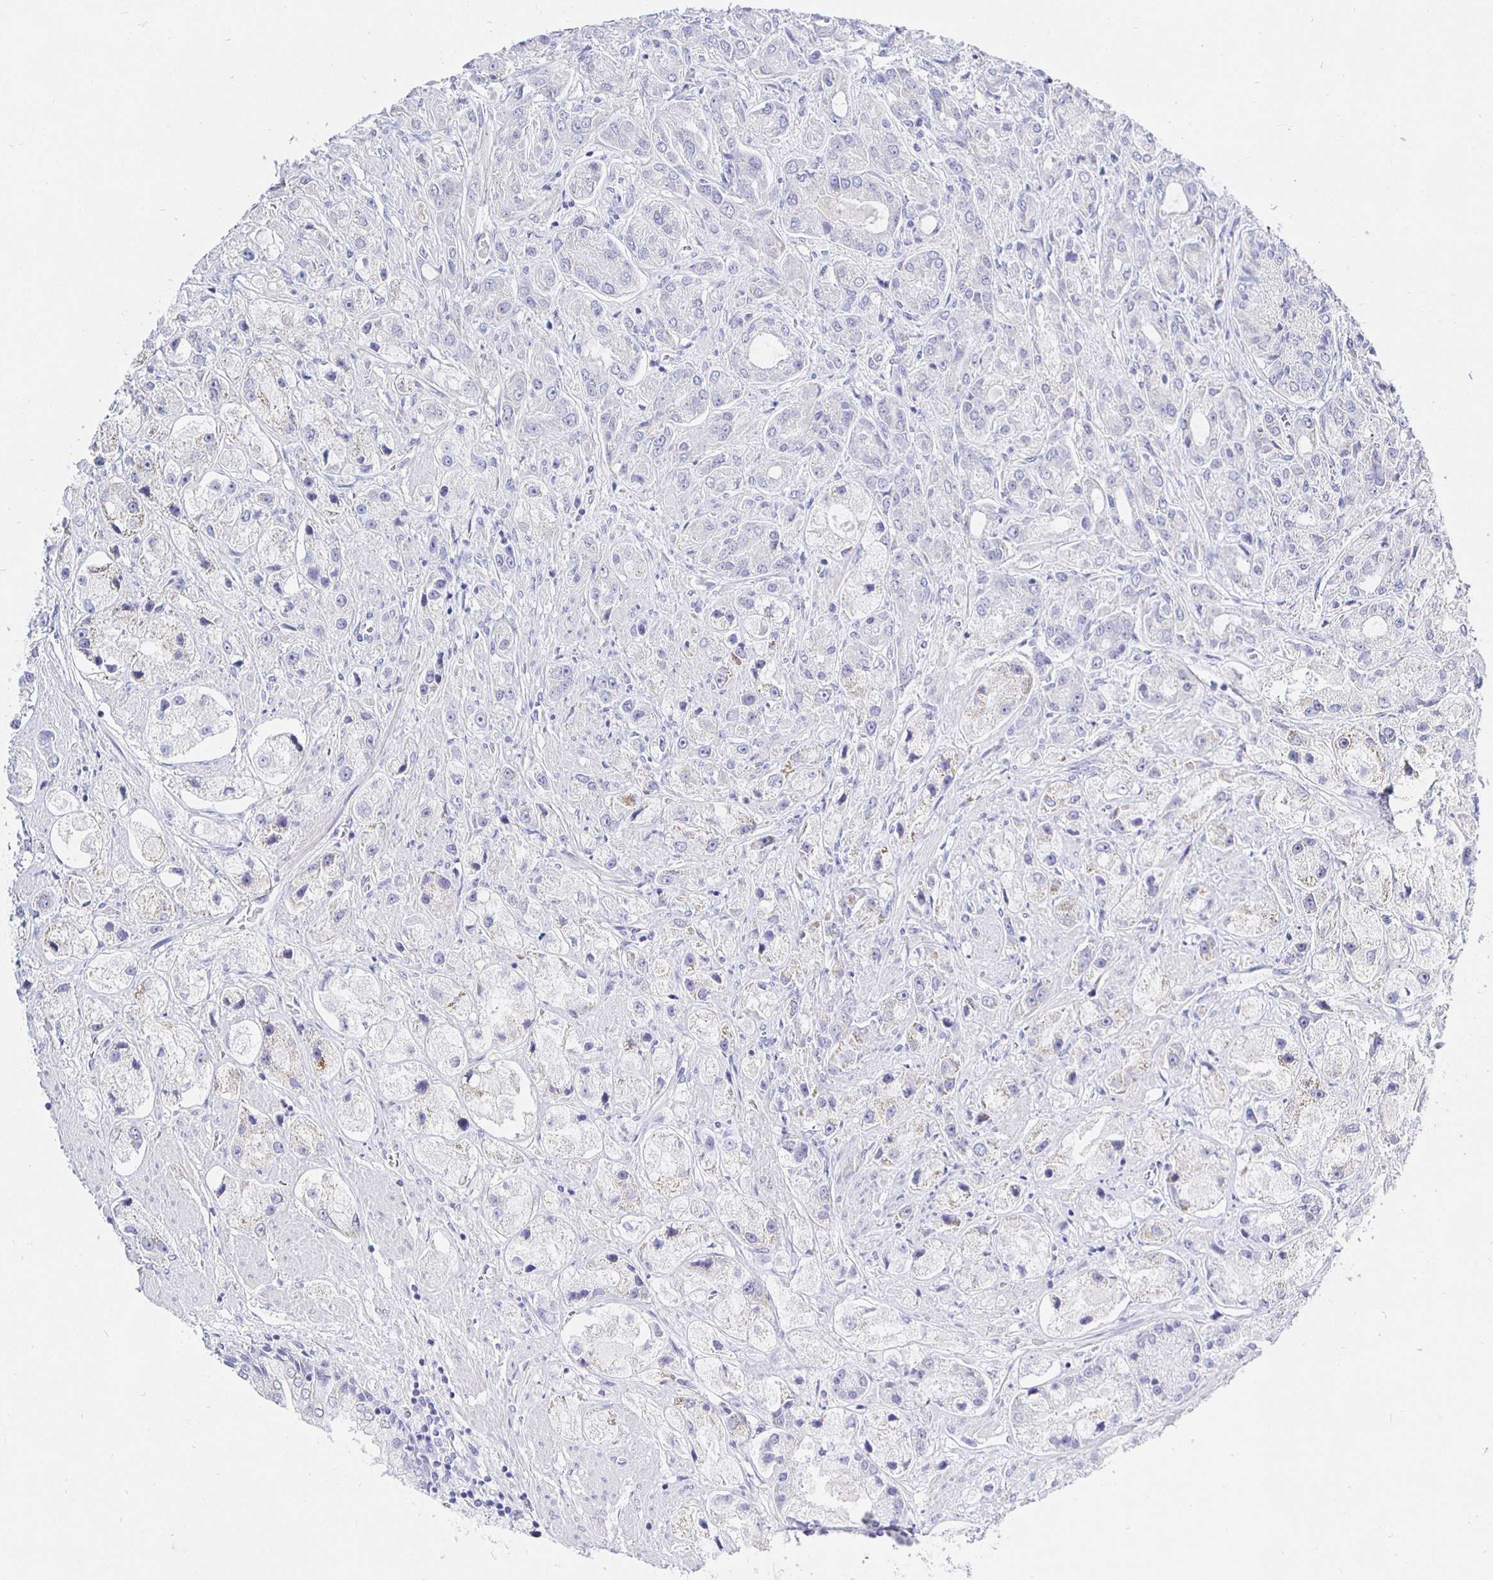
{"staining": {"intensity": "negative", "quantity": "none", "location": "none"}, "tissue": "prostate cancer", "cell_type": "Tumor cells", "image_type": "cancer", "snomed": [{"axis": "morphology", "description": "Adenocarcinoma, High grade"}, {"axis": "topography", "description": "Prostate"}], "caption": "IHC image of neoplastic tissue: prostate cancer (adenocarcinoma (high-grade)) stained with DAB reveals no significant protein expression in tumor cells.", "gene": "CR2", "patient": {"sex": "male", "age": 67}}